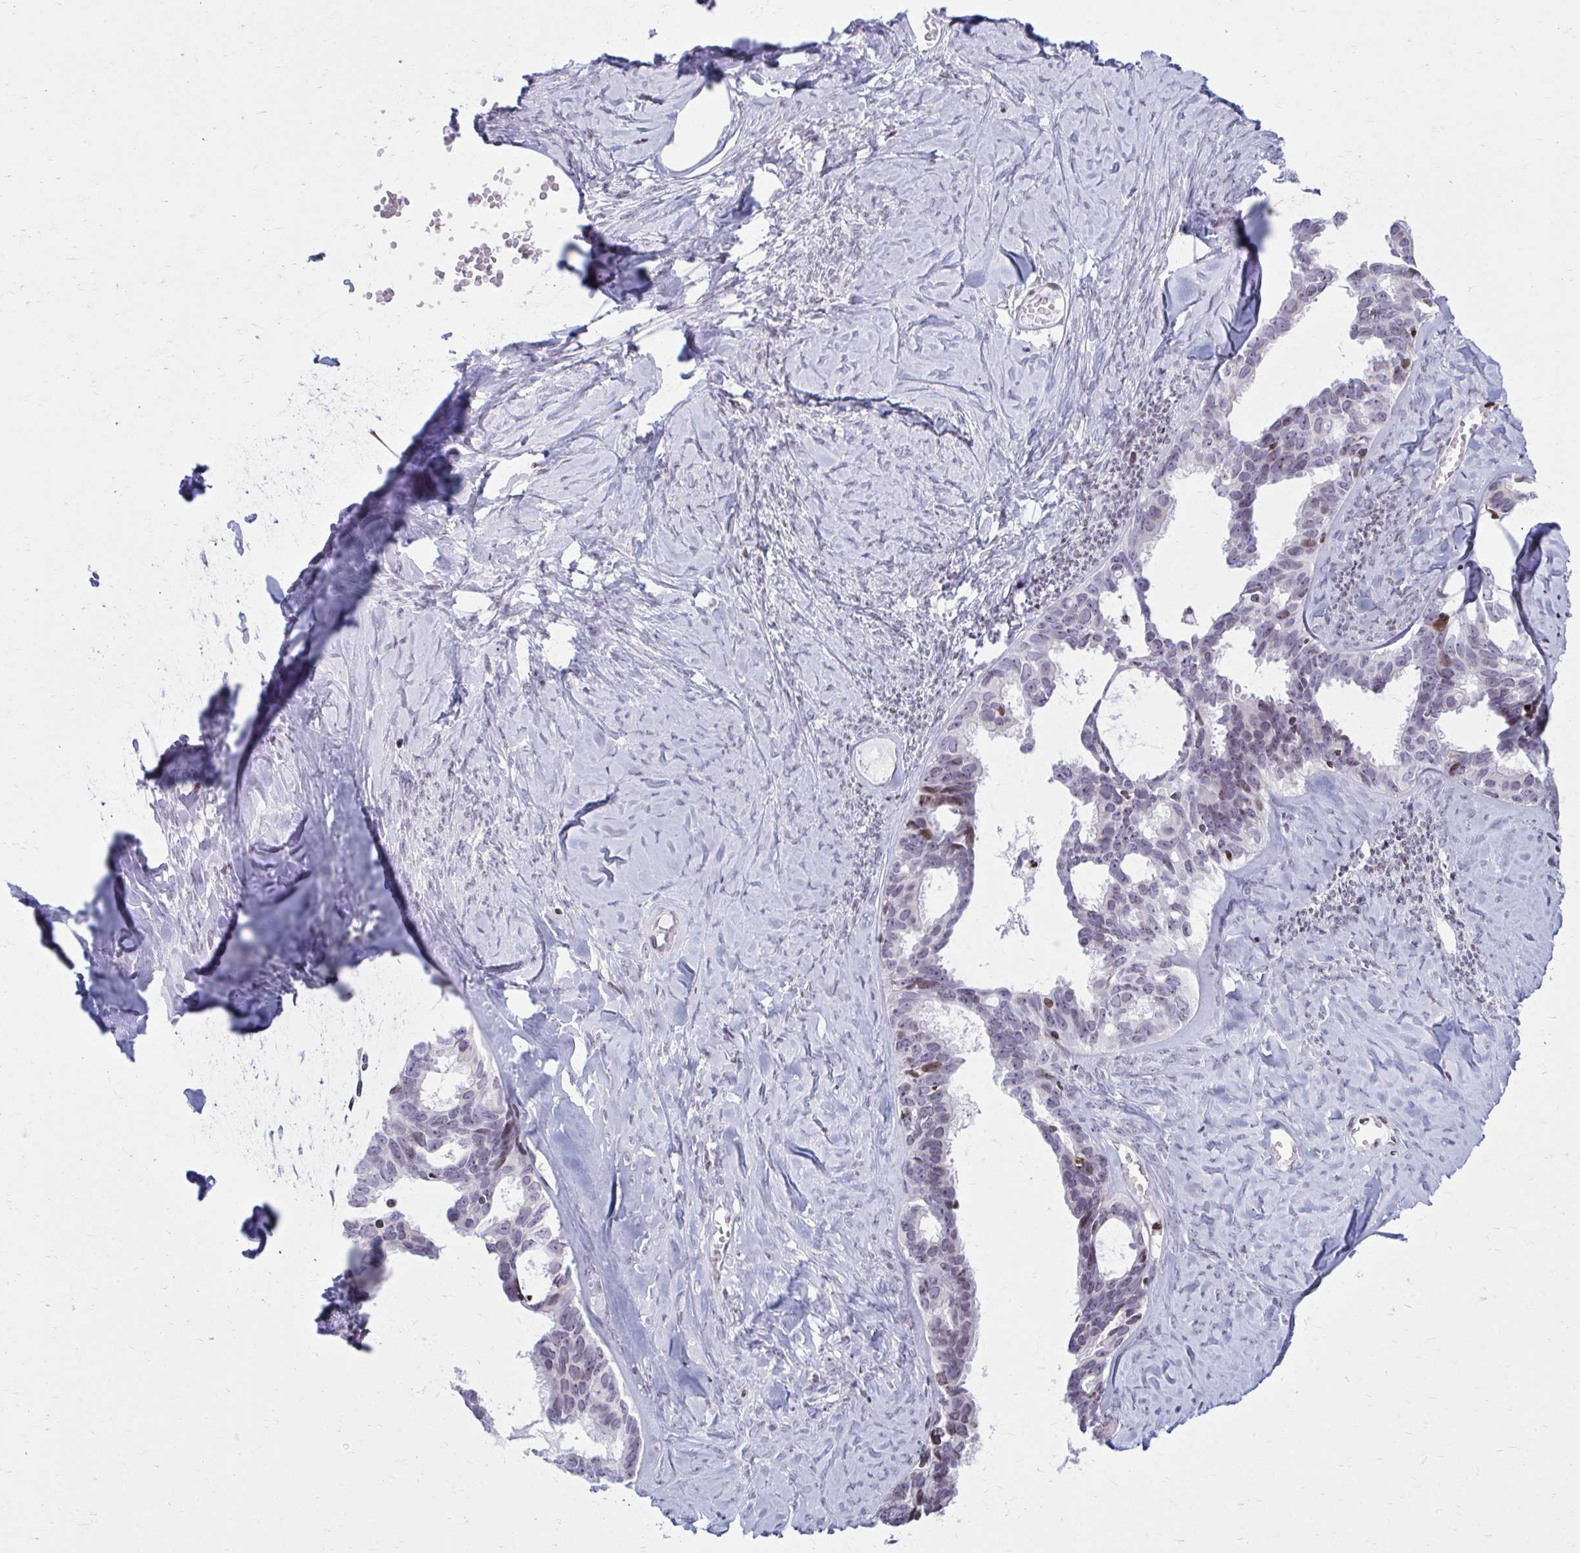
{"staining": {"intensity": "moderate", "quantity": "<25%", "location": "nuclear"}, "tissue": "ovarian cancer", "cell_type": "Tumor cells", "image_type": "cancer", "snomed": [{"axis": "morphology", "description": "Cystadenocarcinoma, serous, NOS"}, {"axis": "topography", "description": "Ovary"}], "caption": "Moderate nuclear staining is identified in approximately <25% of tumor cells in serous cystadenocarcinoma (ovarian).", "gene": "AP5M1", "patient": {"sex": "female", "age": 69}}